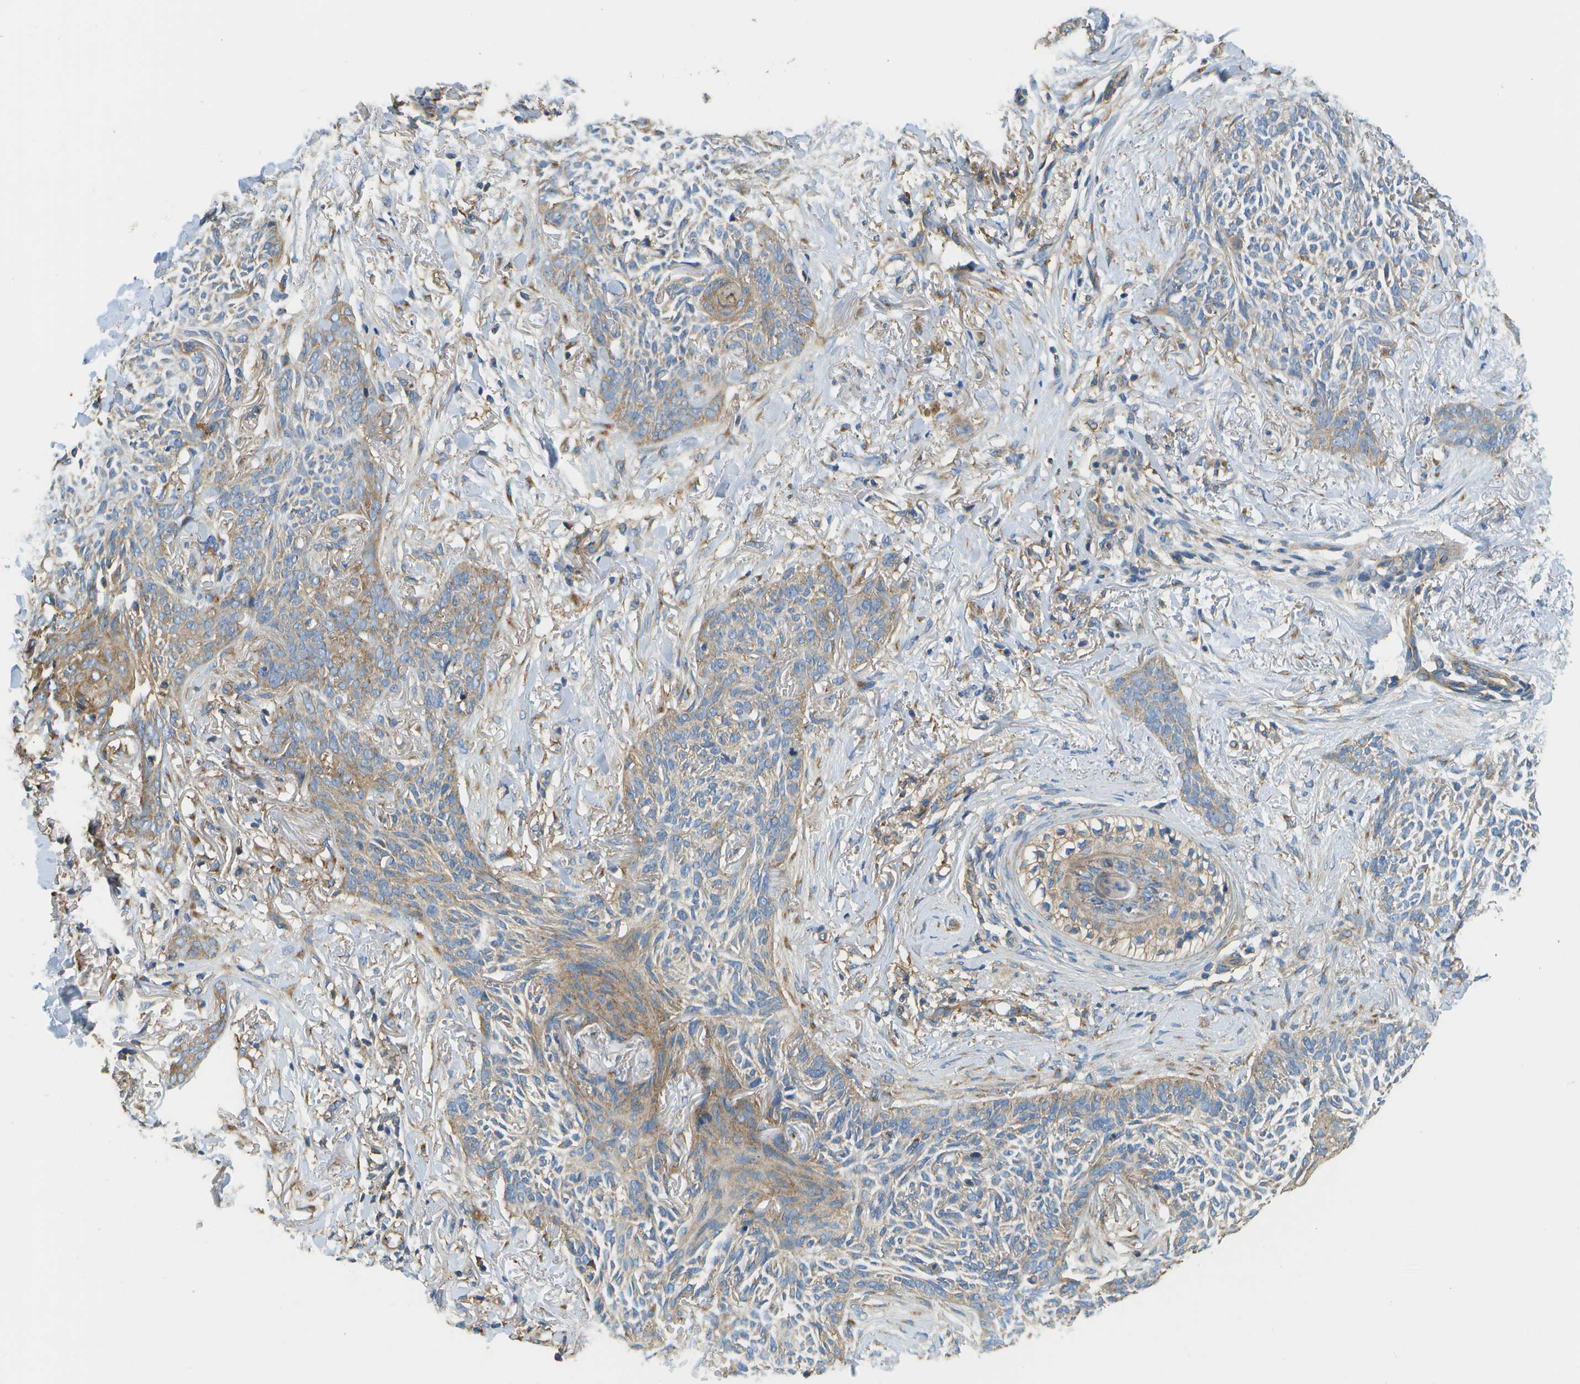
{"staining": {"intensity": "weak", "quantity": "25%-75%", "location": "cytoplasmic/membranous"}, "tissue": "skin cancer", "cell_type": "Tumor cells", "image_type": "cancer", "snomed": [{"axis": "morphology", "description": "Basal cell carcinoma"}, {"axis": "topography", "description": "Skin"}], "caption": "Immunohistochemistry (IHC) micrograph of skin cancer (basal cell carcinoma) stained for a protein (brown), which displays low levels of weak cytoplasmic/membranous positivity in approximately 25%-75% of tumor cells.", "gene": "CLTC", "patient": {"sex": "female", "age": 84}}